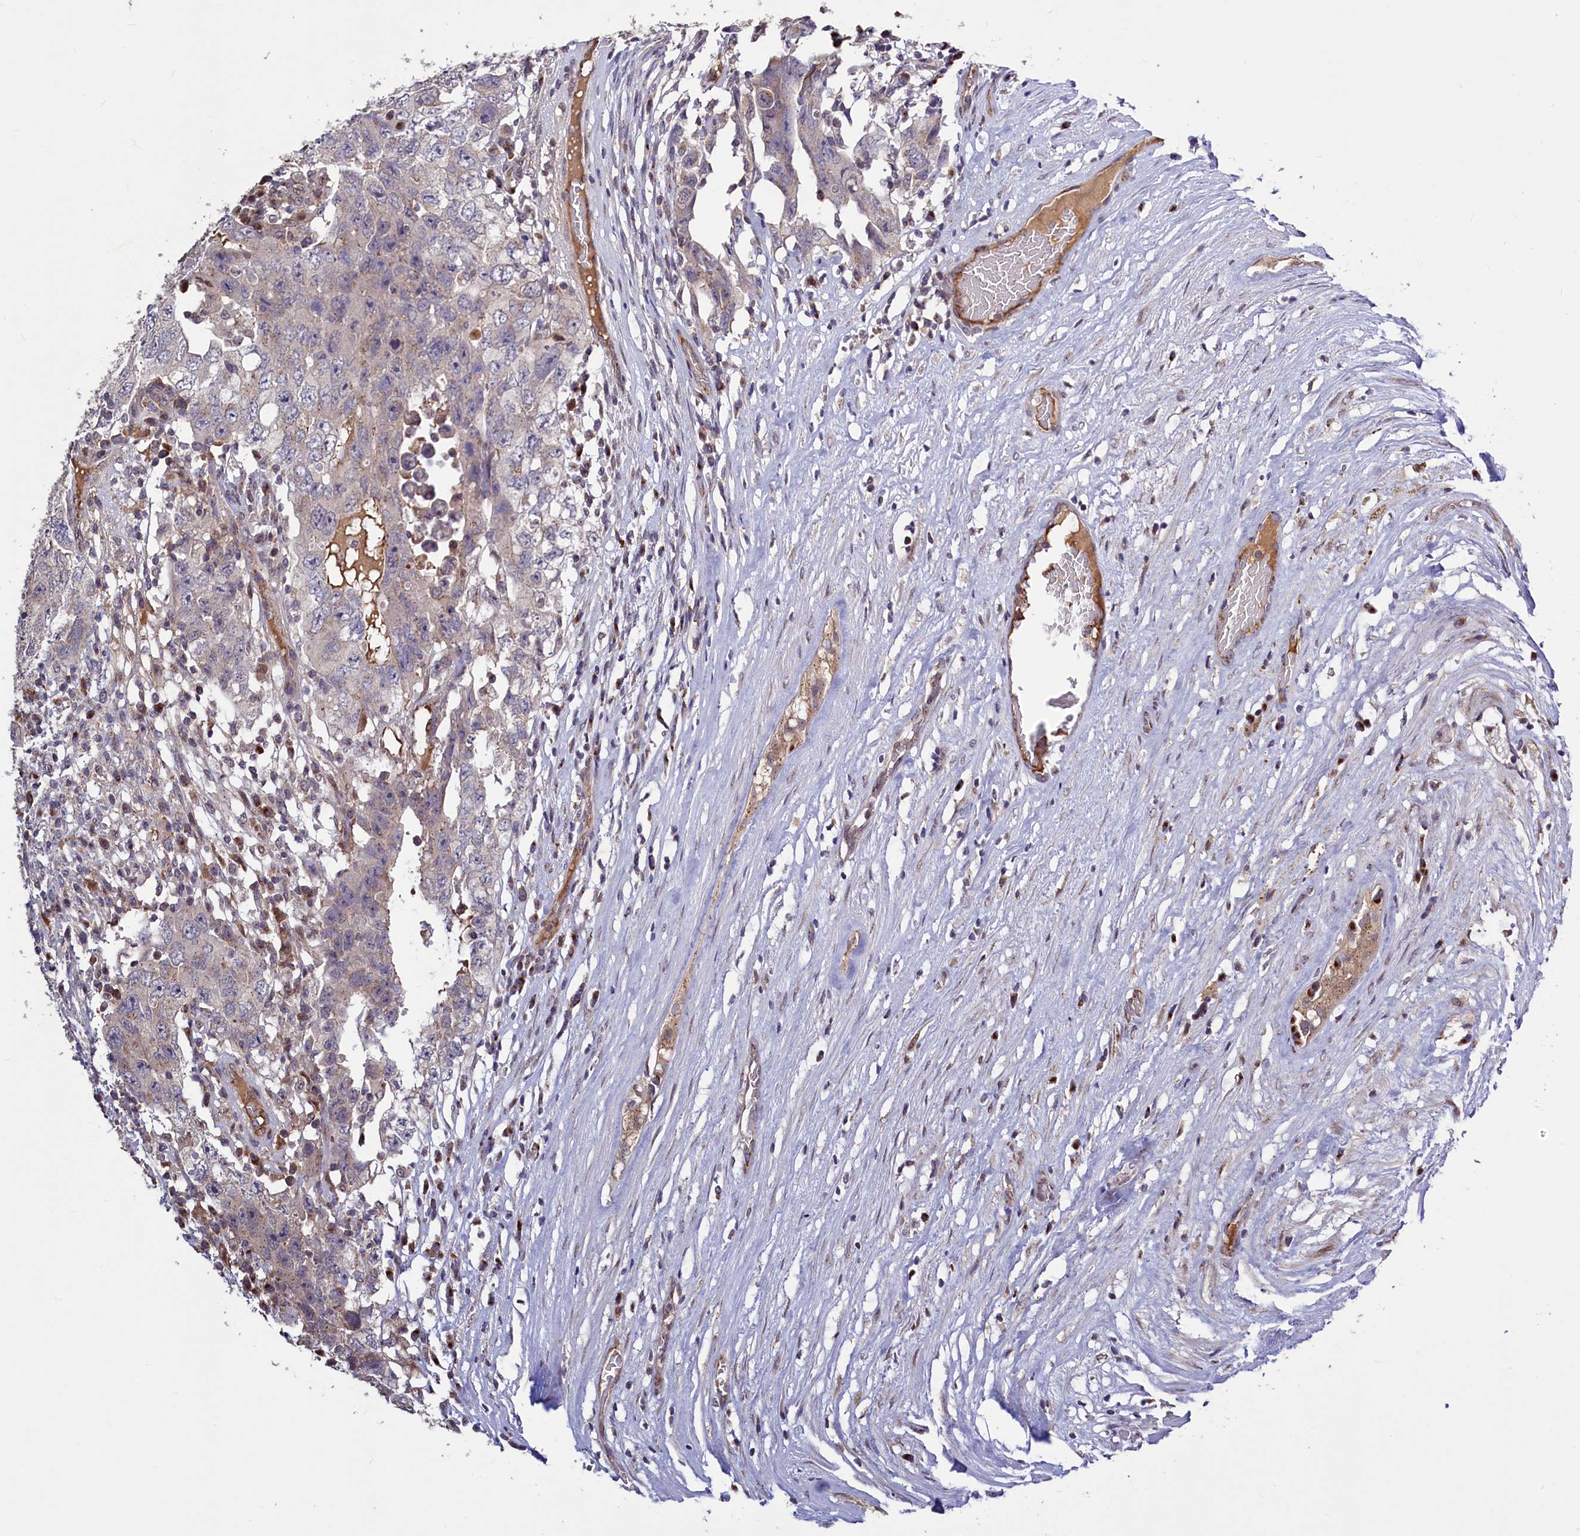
{"staining": {"intensity": "weak", "quantity": "<25%", "location": "cytoplasmic/membranous"}, "tissue": "testis cancer", "cell_type": "Tumor cells", "image_type": "cancer", "snomed": [{"axis": "morphology", "description": "Carcinoma, Embryonal, NOS"}, {"axis": "topography", "description": "Testis"}], "caption": "Testis cancer was stained to show a protein in brown. There is no significant positivity in tumor cells.", "gene": "SEC24C", "patient": {"sex": "male", "age": 26}}